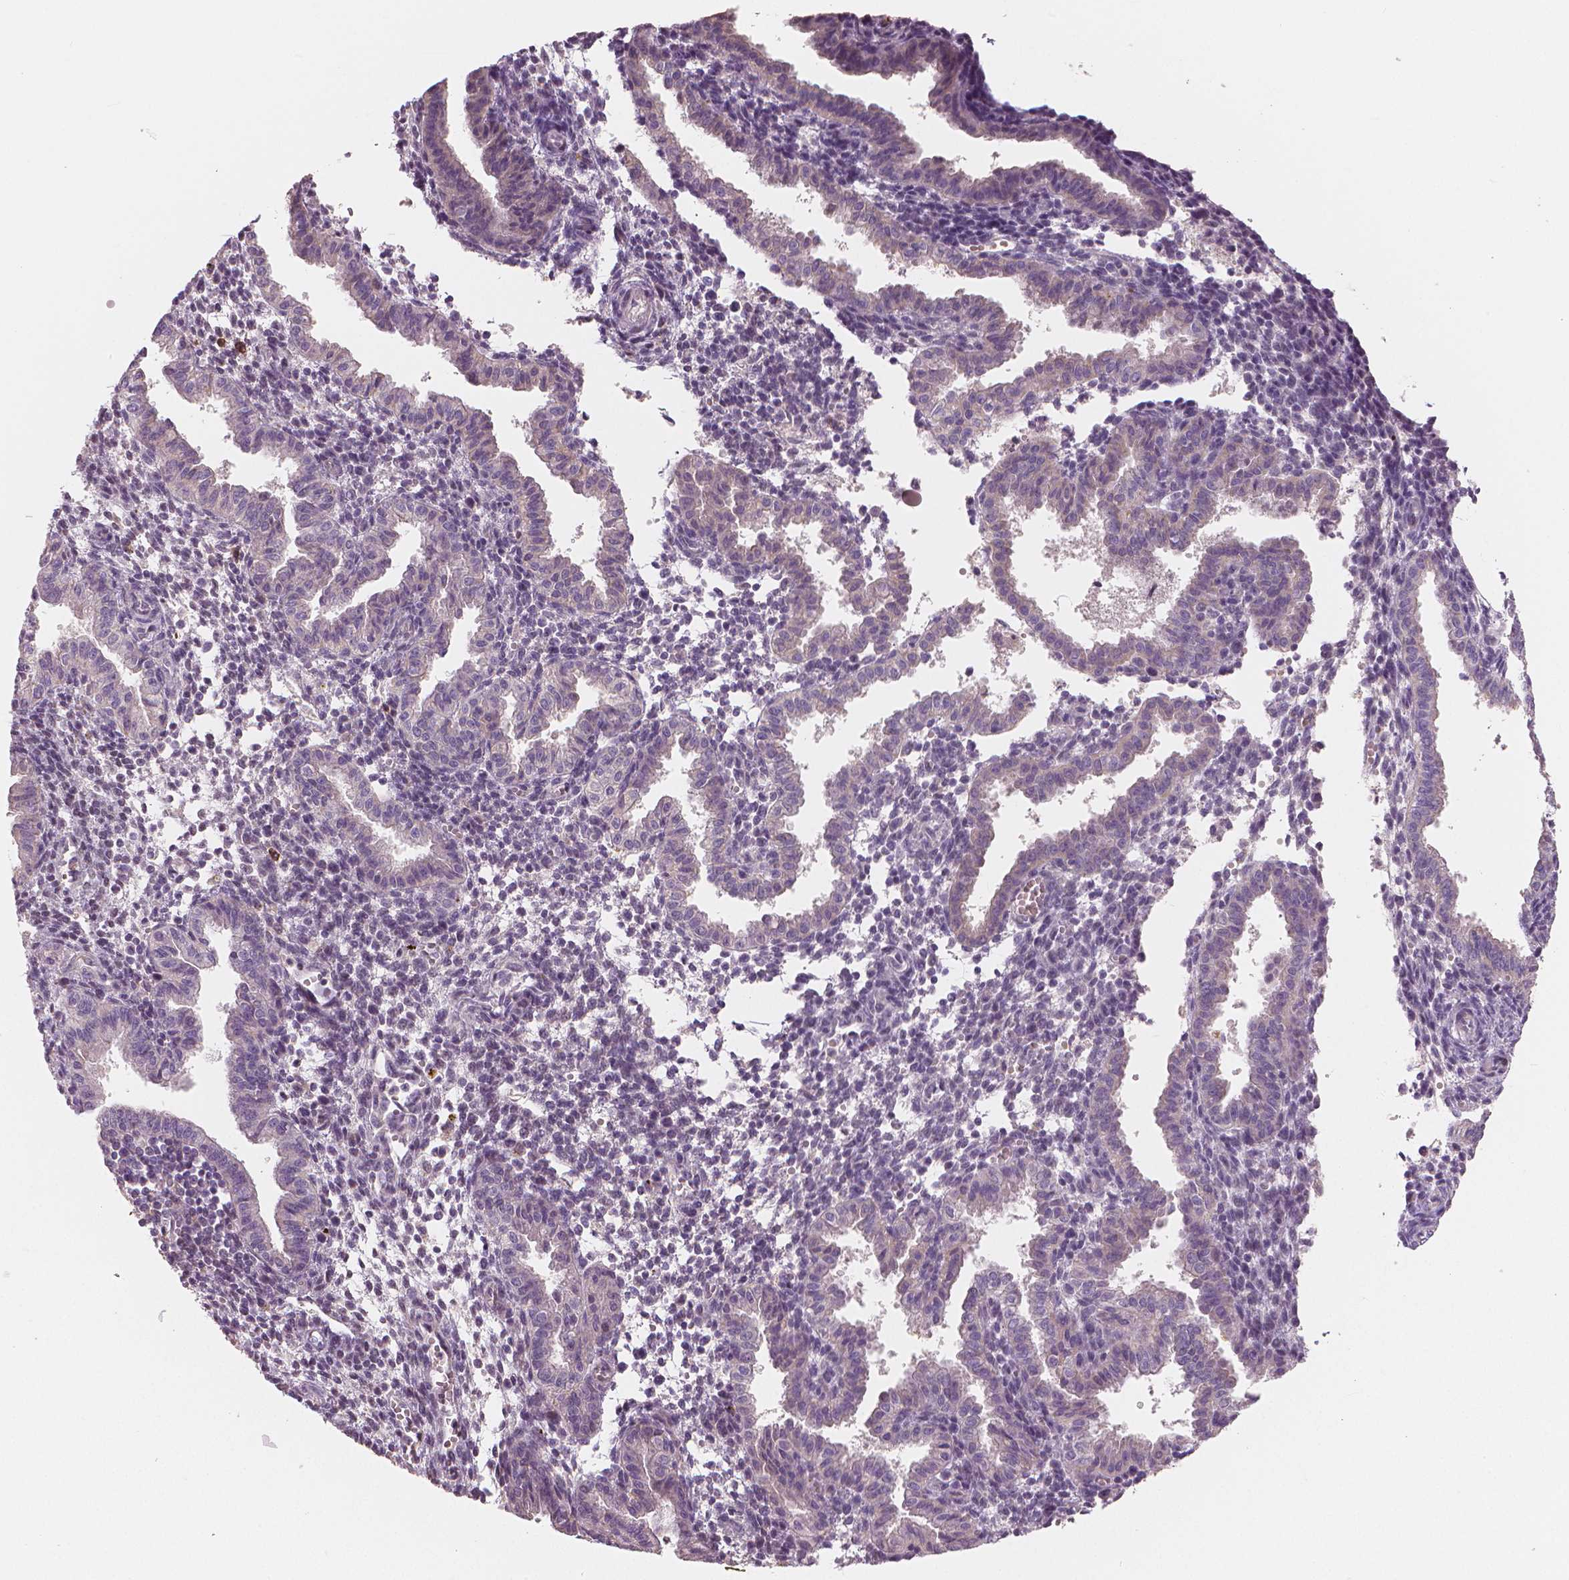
{"staining": {"intensity": "negative", "quantity": "none", "location": "none"}, "tissue": "endometrium", "cell_type": "Cells in endometrial stroma", "image_type": "normal", "snomed": [{"axis": "morphology", "description": "Normal tissue, NOS"}, {"axis": "topography", "description": "Endometrium"}], "caption": "Photomicrograph shows no protein expression in cells in endometrial stroma of benign endometrium. (DAB (3,3'-diaminobenzidine) immunohistochemistry (IHC), high magnification).", "gene": "RNASE7", "patient": {"sex": "female", "age": 37}}